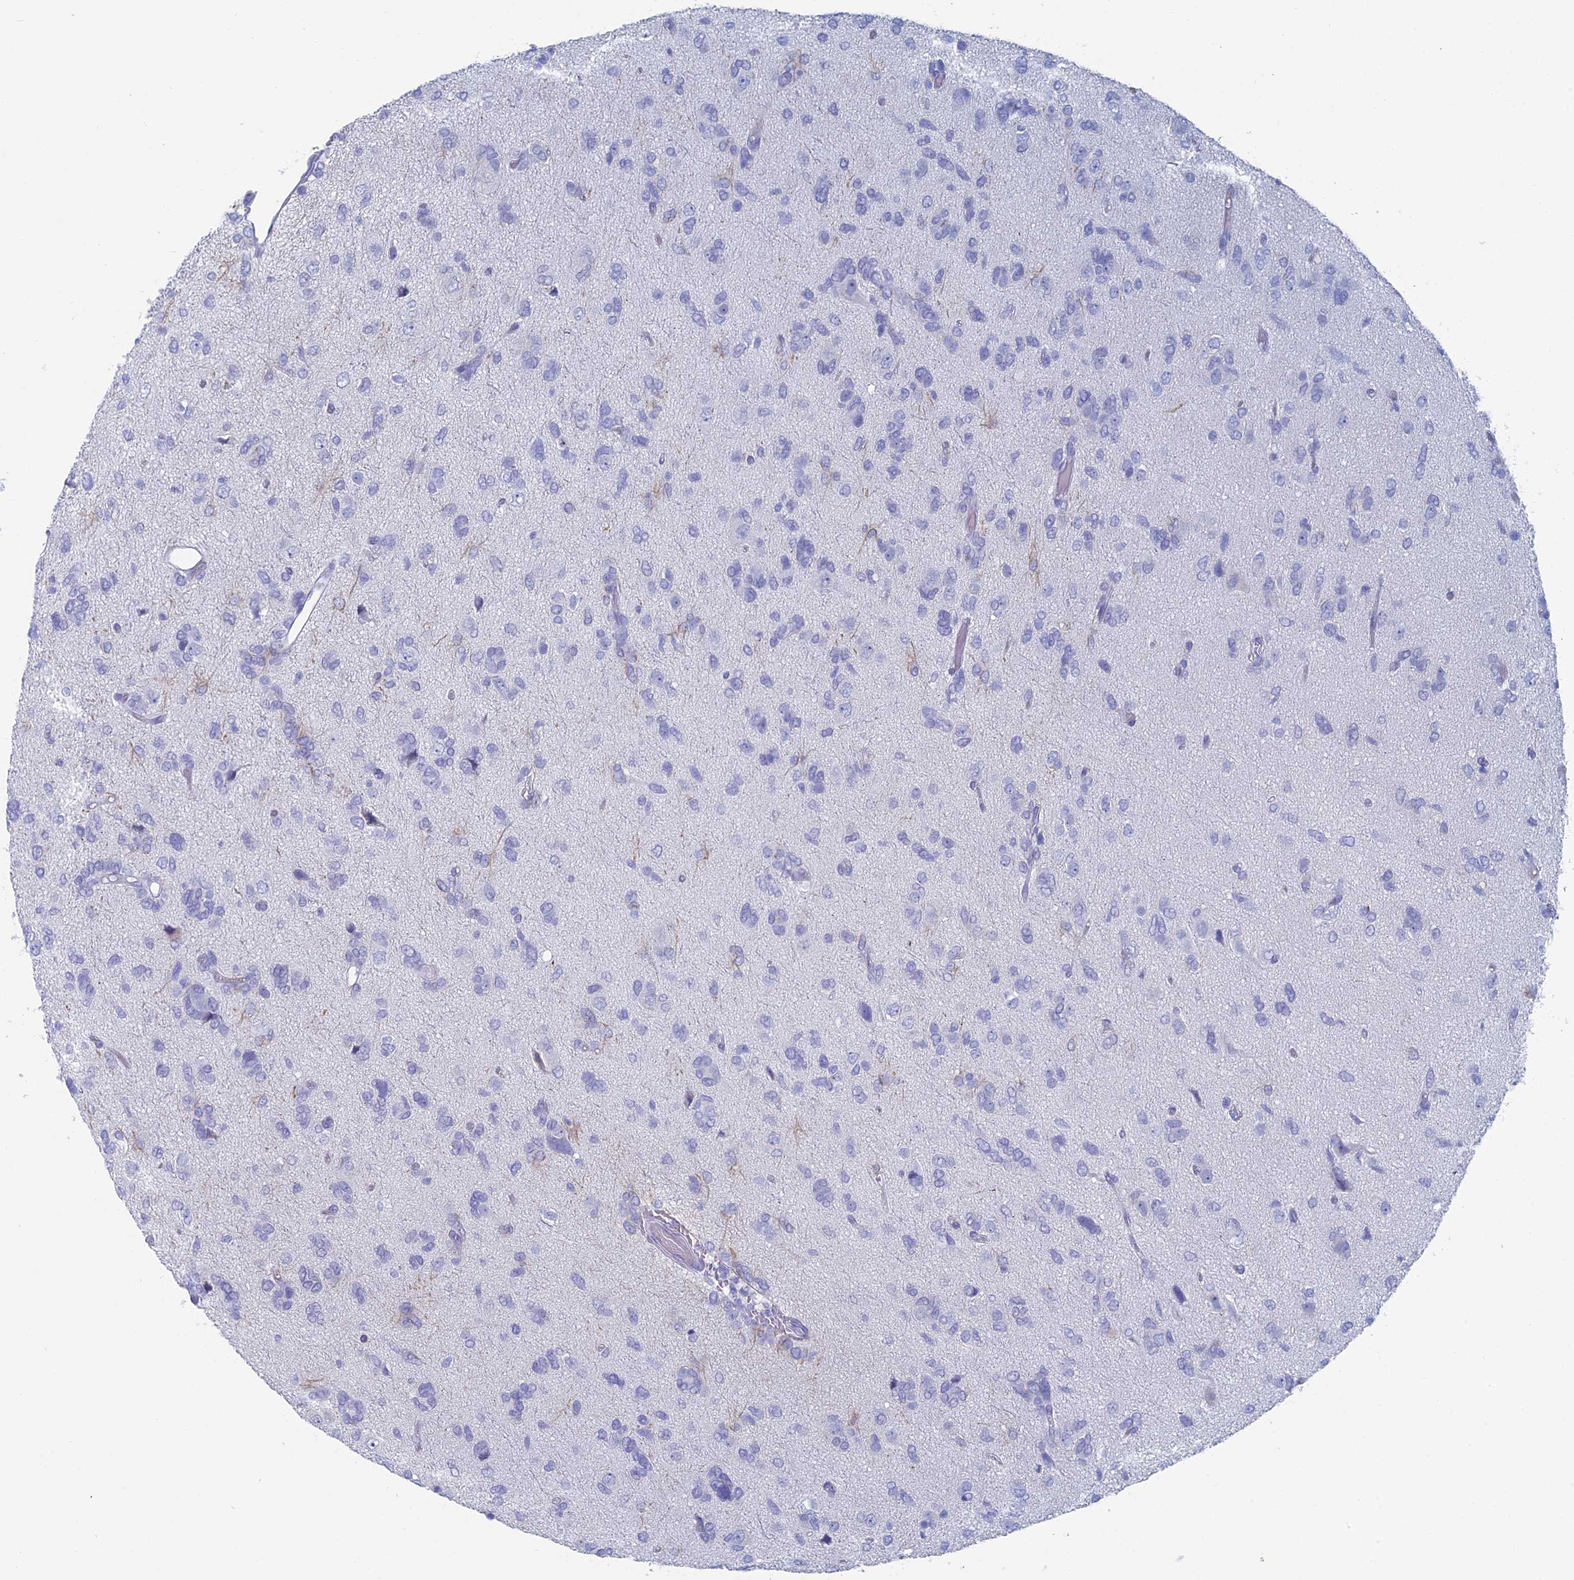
{"staining": {"intensity": "negative", "quantity": "none", "location": "none"}, "tissue": "glioma", "cell_type": "Tumor cells", "image_type": "cancer", "snomed": [{"axis": "morphology", "description": "Glioma, malignant, High grade"}, {"axis": "topography", "description": "Brain"}], "caption": "Glioma stained for a protein using IHC demonstrates no expression tumor cells.", "gene": "ALMS1", "patient": {"sex": "female", "age": 59}}